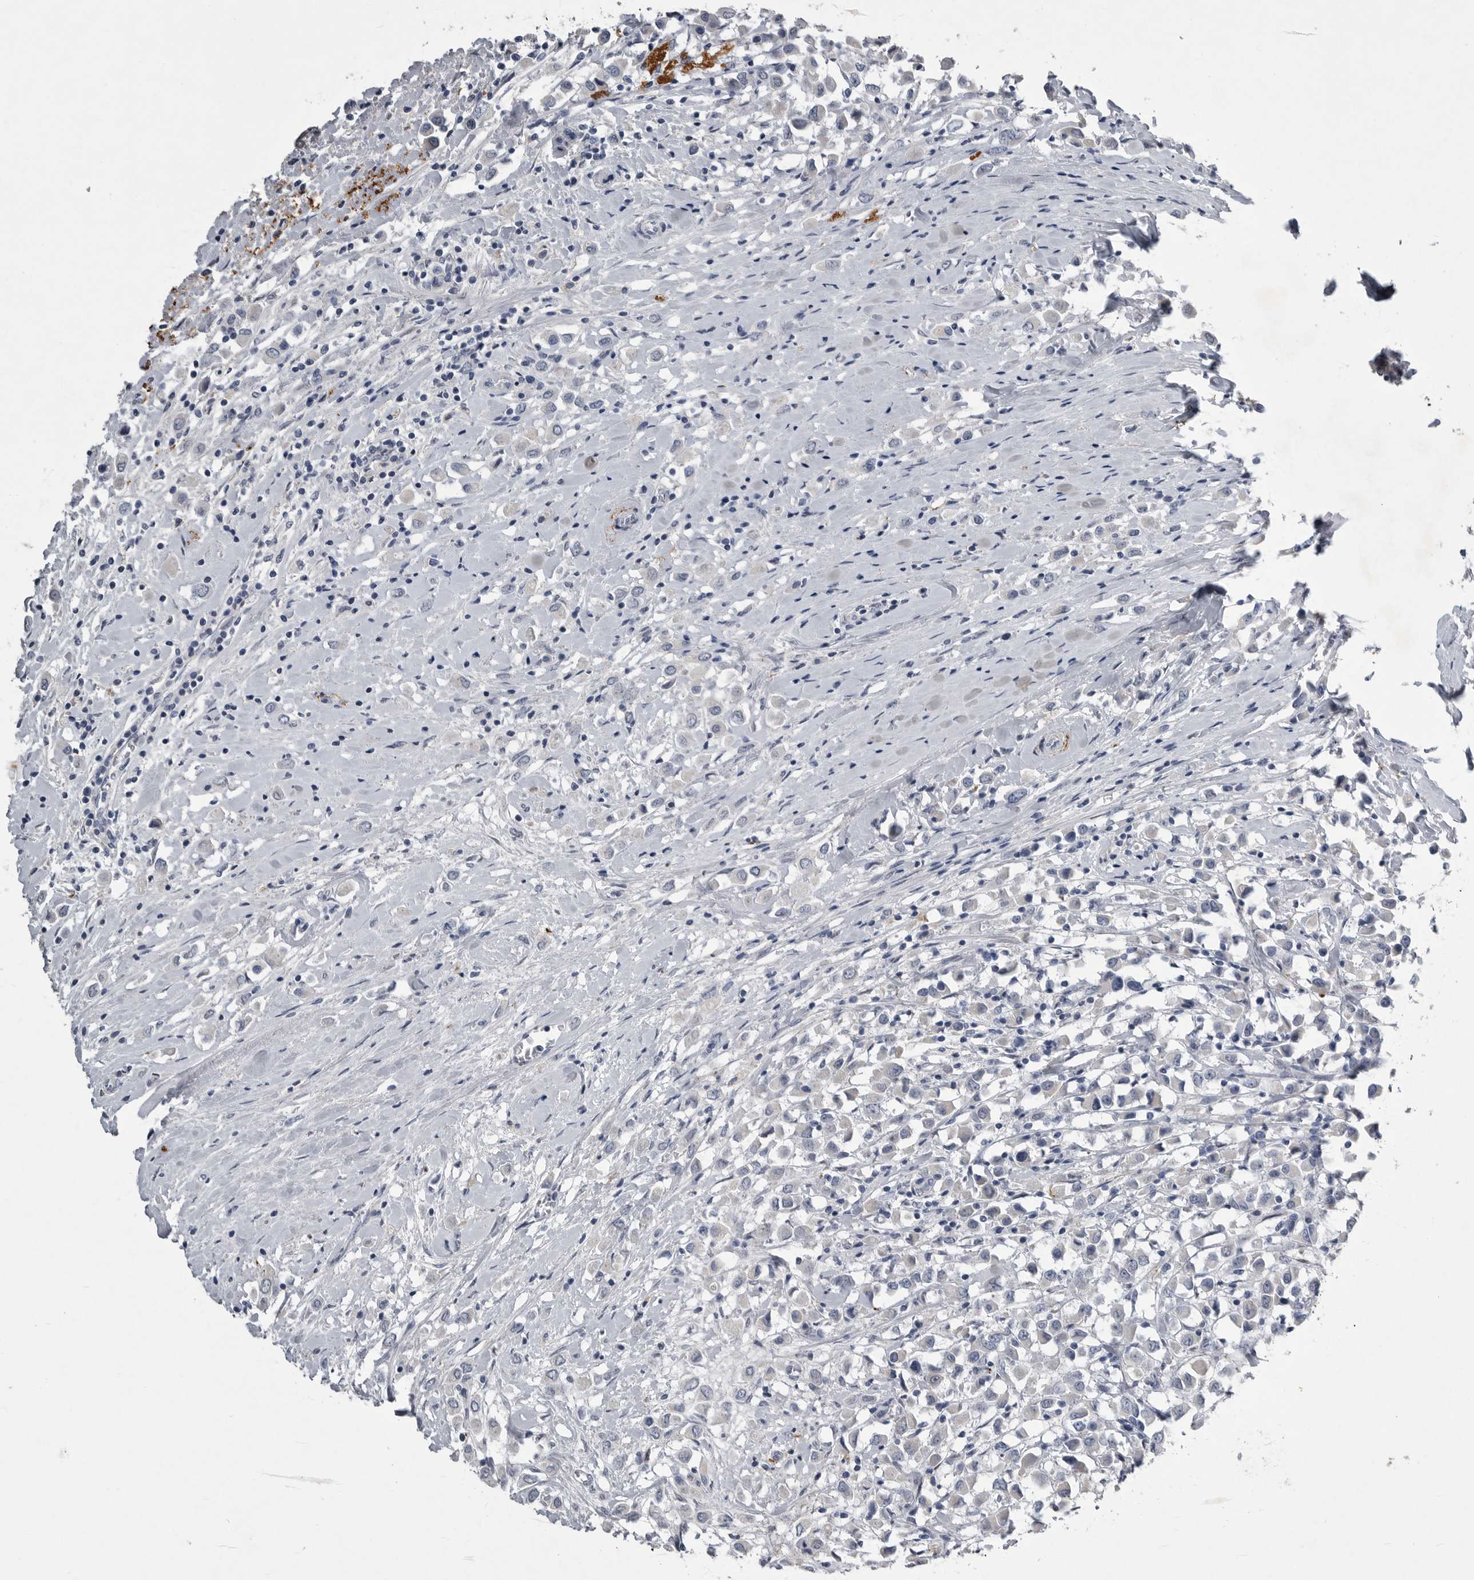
{"staining": {"intensity": "negative", "quantity": "none", "location": "none"}, "tissue": "breast cancer", "cell_type": "Tumor cells", "image_type": "cancer", "snomed": [{"axis": "morphology", "description": "Duct carcinoma"}, {"axis": "topography", "description": "Breast"}], "caption": "Tumor cells are negative for brown protein staining in breast cancer. The staining was performed using DAB (3,3'-diaminobenzidine) to visualize the protein expression in brown, while the nuclei were stained in blue with hematoxylin (Magnification: 20x).", "gene": "CRP", "patient": {"sex": "female", "age": 61}}